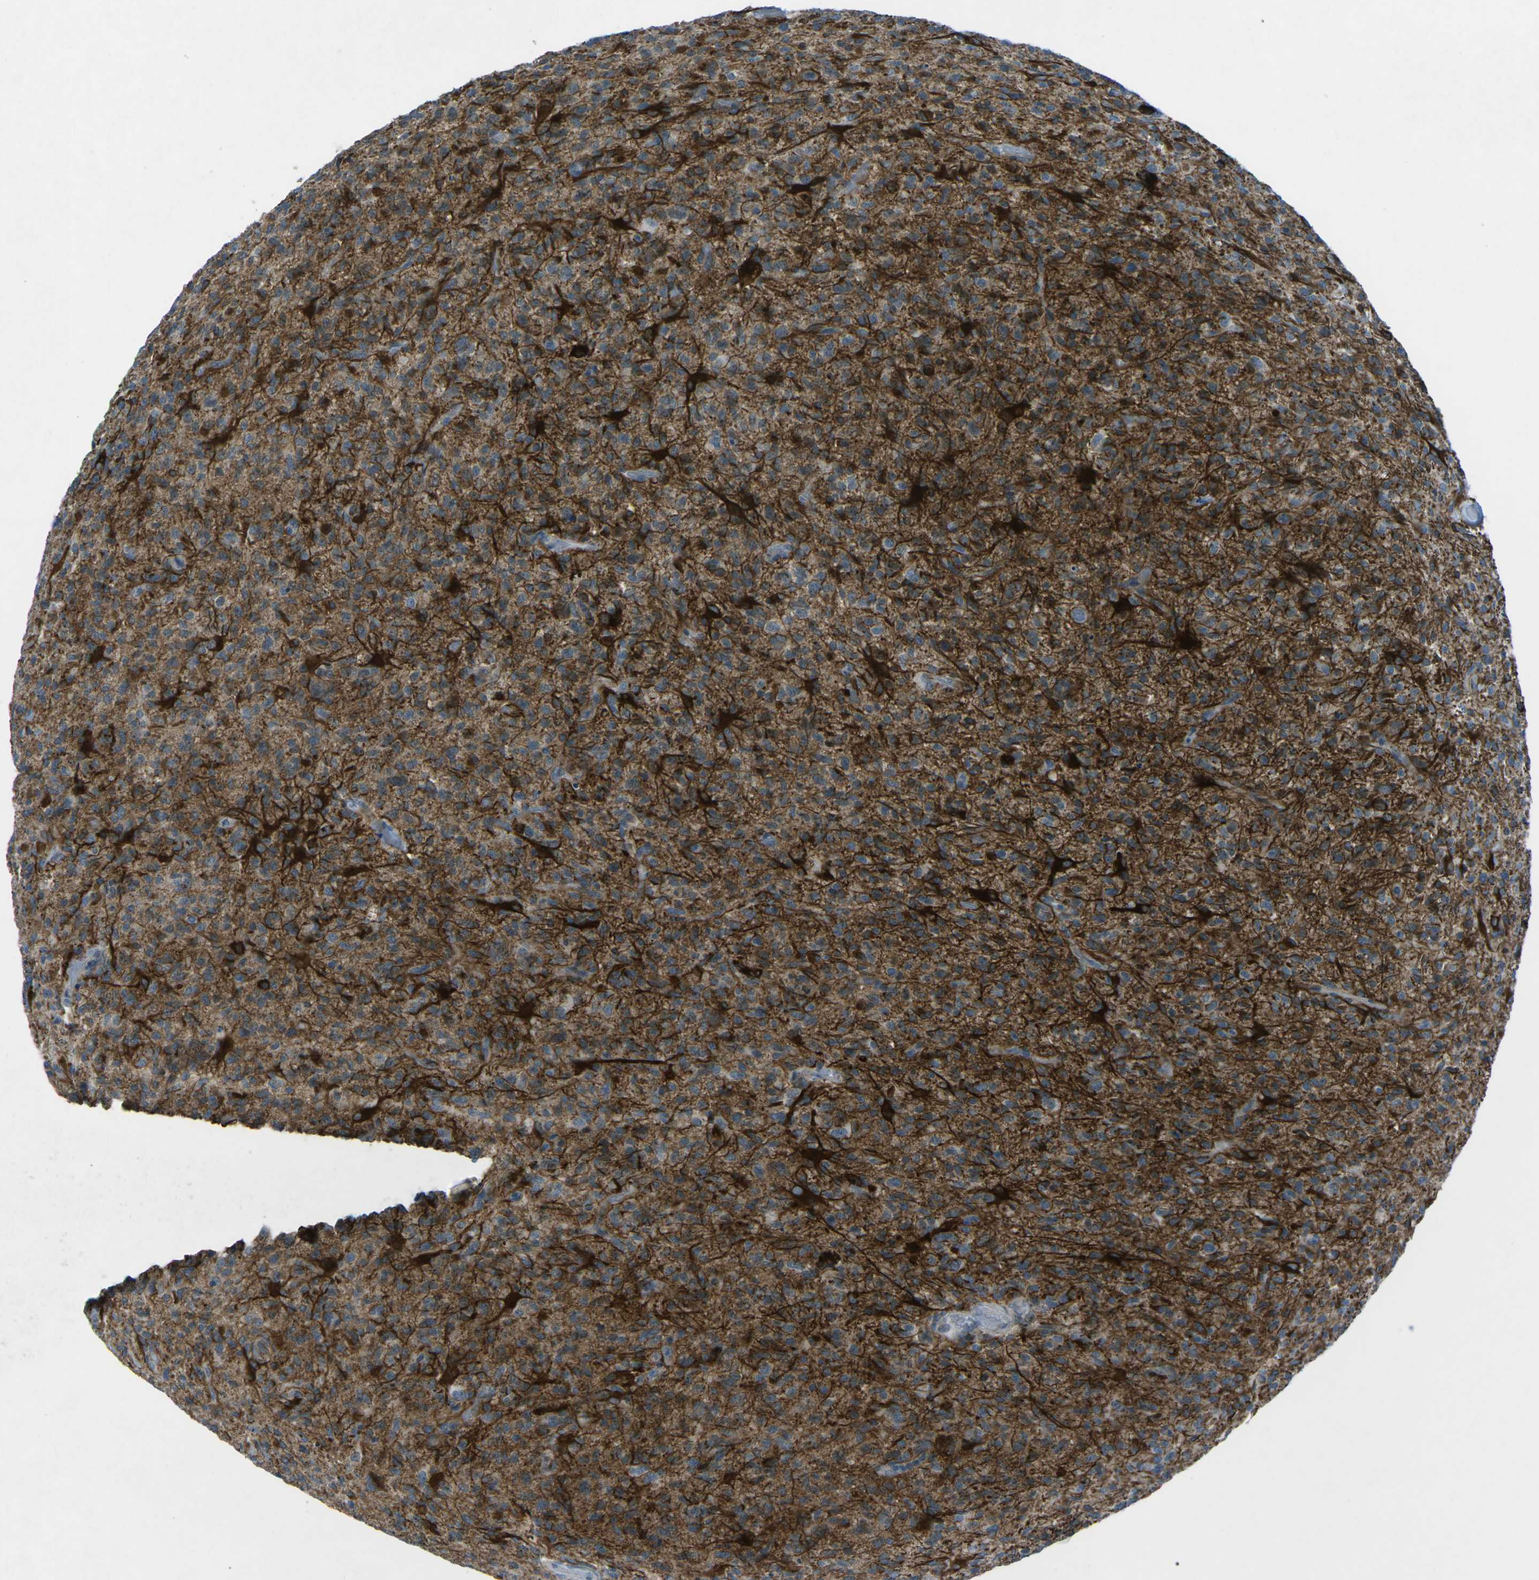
{"staining": {"intensity": "strong", "quantity": "25%-75%", "location": "cytoplasmic/membranous"}, "tissue": "glioma", "cell_type": "Tumor cells", "image_type": "cancer", "snomed": [{"axis": "morphology", "description": "Glioma, malignant, High grade"}, {"axis": "topography", "description": "Brain"}], "caption": "An immunohistochemistry photomicrograph of tumor tissue is shown. Protein staining in brown labels strong cytoplasmic/membranous positivity in malignant glioma (high-grade) within tumor cells.", "gene": "PRKCA", "patient": {"sex": "male", "age": 71}}